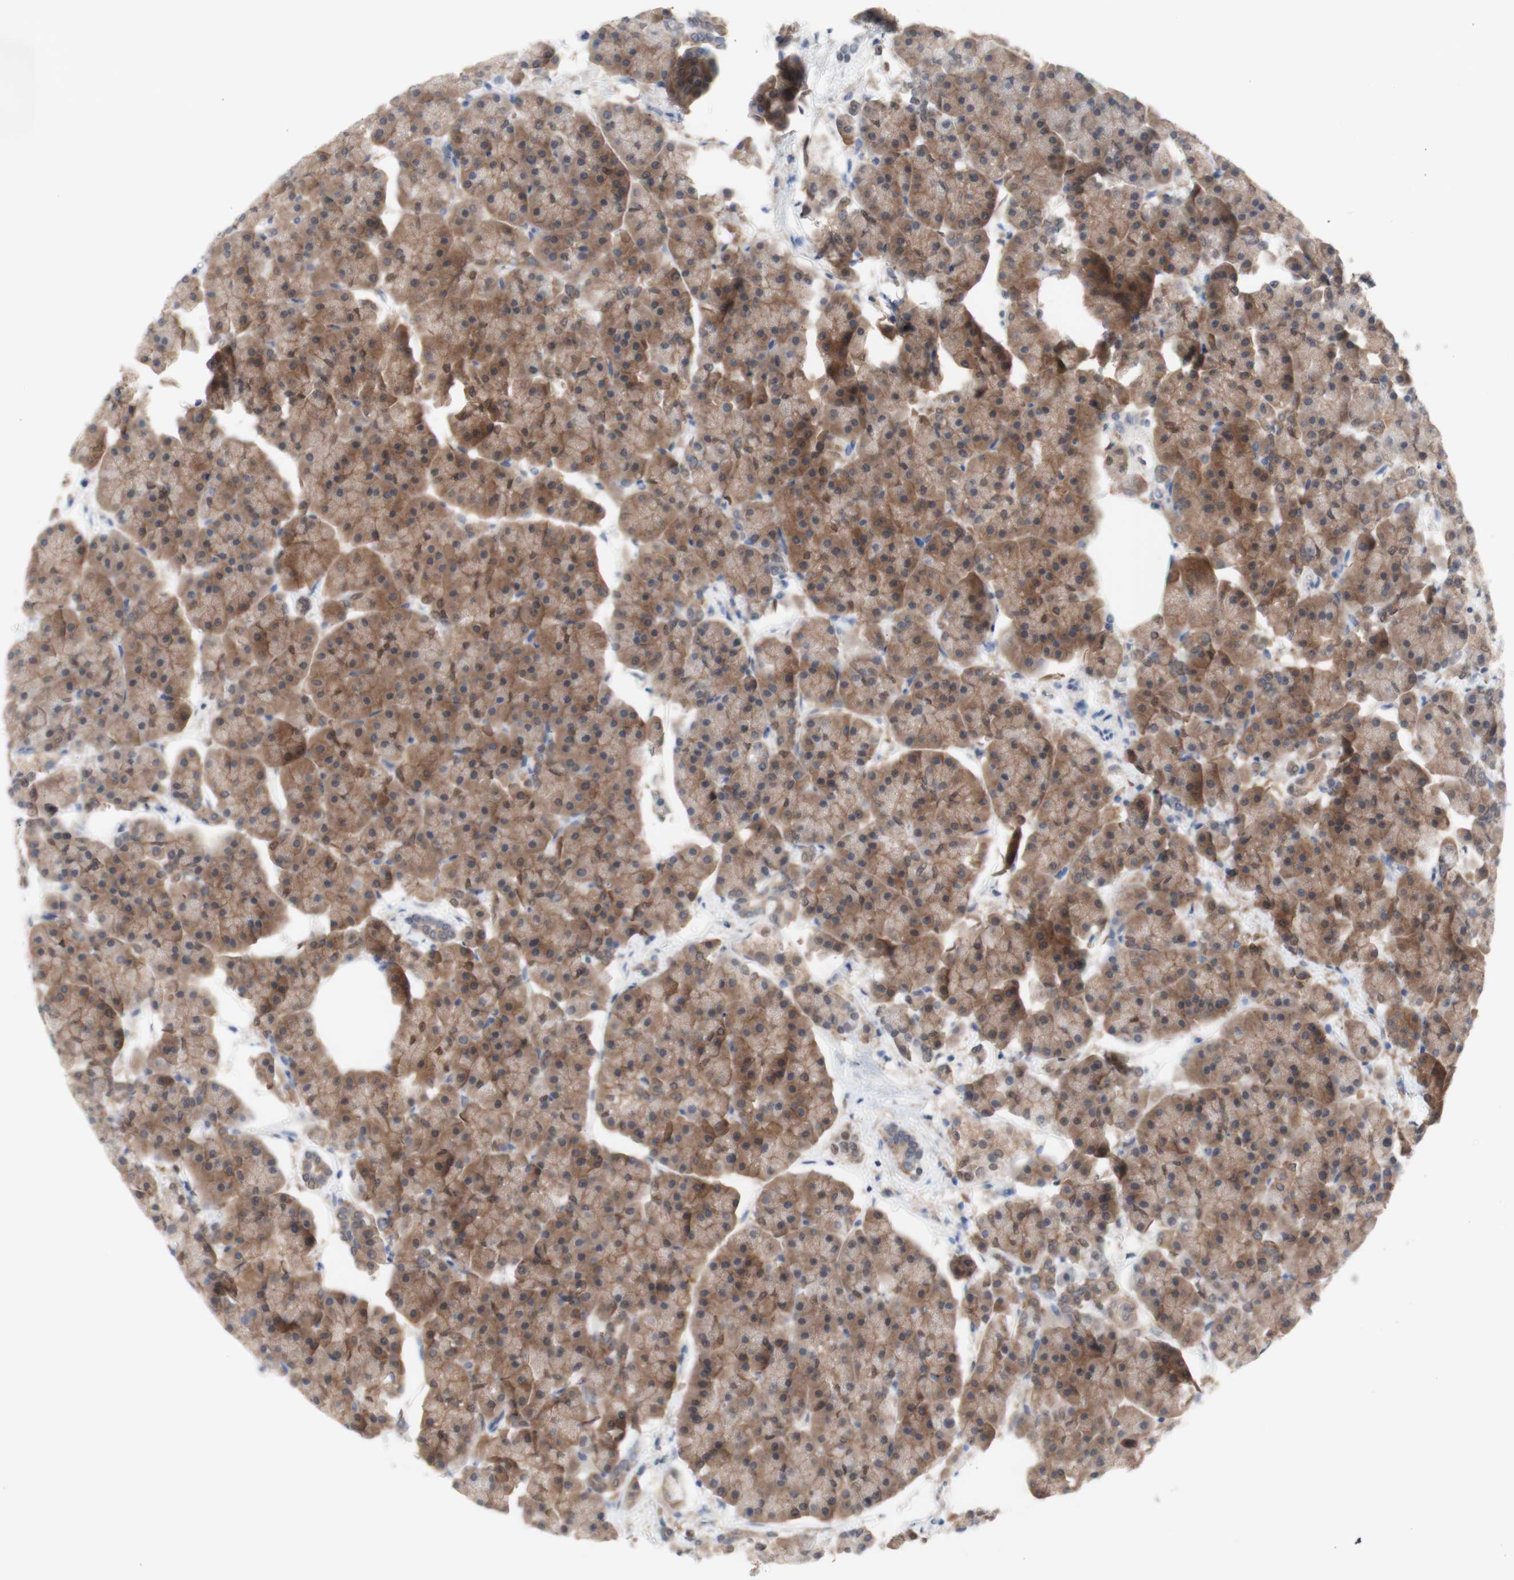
{"staining": {"intensity": "moderate", "quantity": ">75%", "location": "cytoplasmic/membranous"}, "tissue": "pancreas", "cell_type": "Exocrine glandular cells", "image_type": "normal", "snomed": [{"axis": "morphology", "description": "Normal tissue, NOS"}, {"axis": "topography", "description": "Pancreas"}], "caption": "Protein staining shows moderate cytoplasmic/membranous positivity in approximately >75% of exocrine glandular cells in normal pancreas.", "gene": "PRMT5", "patient": {"sex": "female", "age": 70}}